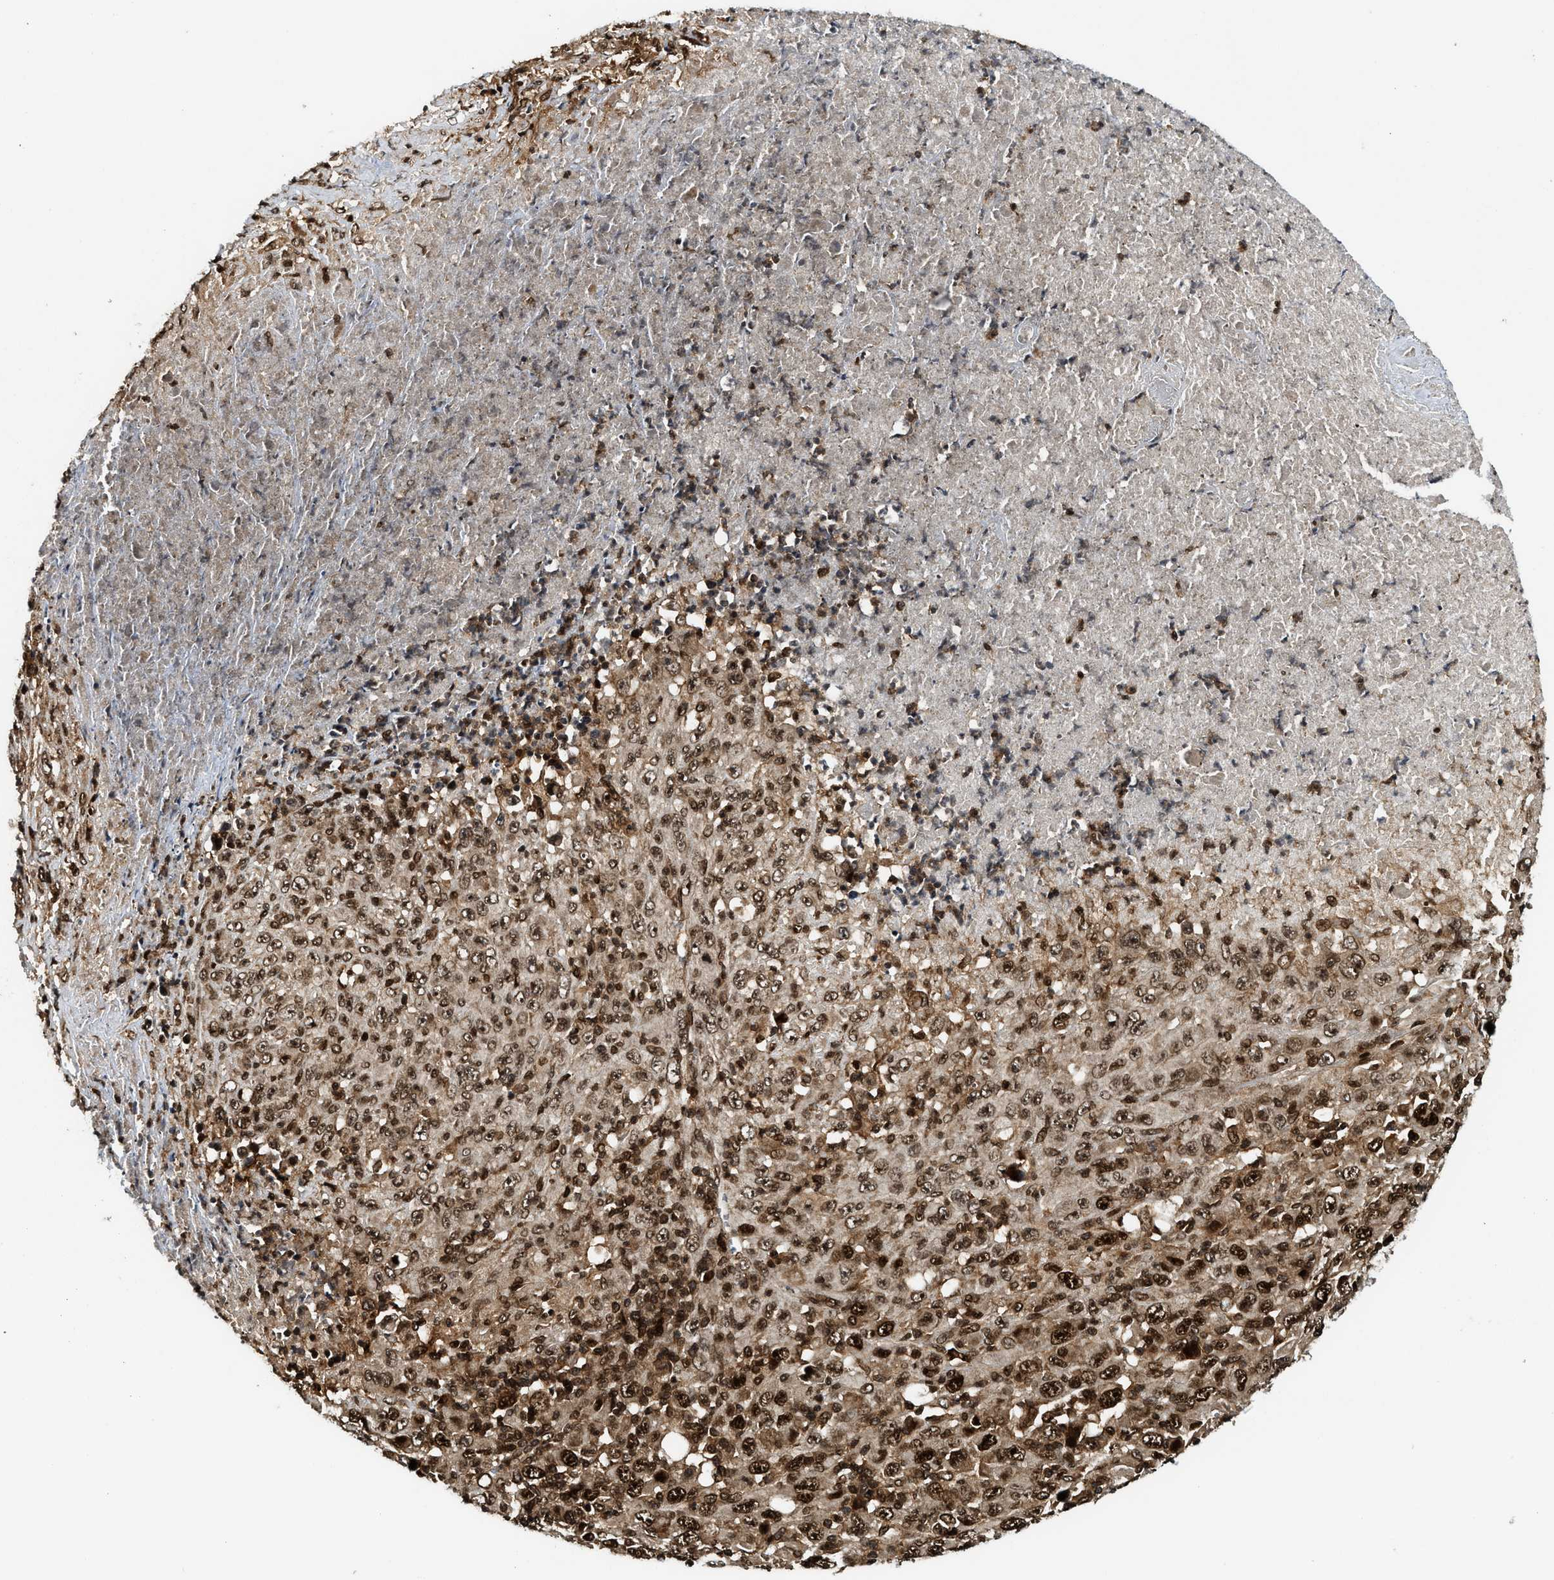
{"staining": {"intensity": "strong", "quantity": ">75%", "location": "cytoplasmic/membranous,nuclear"}, "tissue": "melanoma", "cell_type": "Tumor cells", "image_type": "cancer", "snomed": [{"axis": "morphology", "description": "Malignant melanoma, Metastatic site"}, {"axis": "topography", "description": "Skin"}], "caption": "The image exhibits staining of melanoma, revealing strong cytoplasmic/membranous and nuclear protein staining (brown color) within tumor cells. Nuclei are stained in blue.", "gene": "MDM2", "patient": {"sex": "female", "age": 56}}